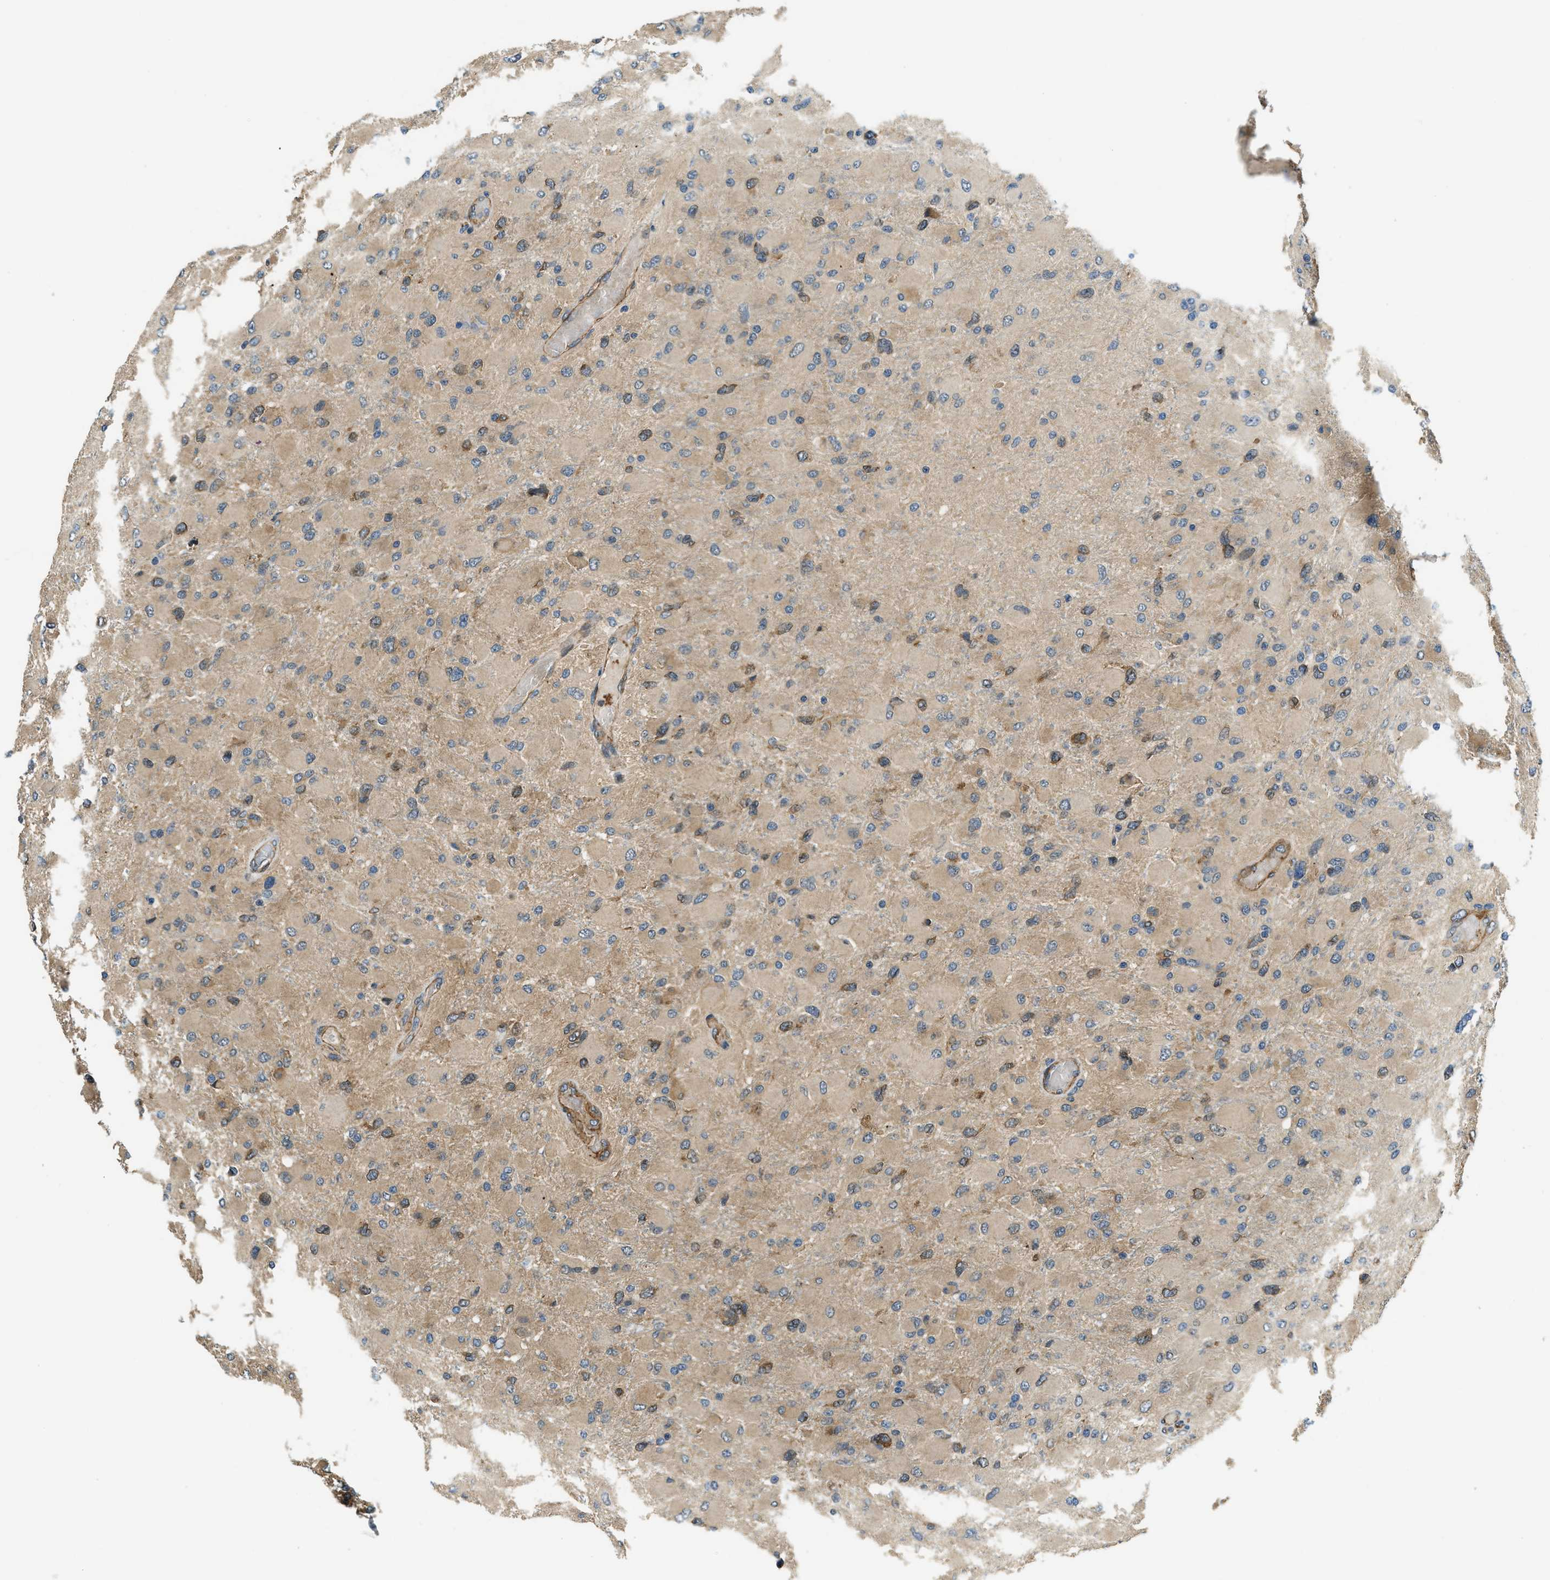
{"staining": {"intensity": "moderate", "quantity": "25%-75%", "location": "cytoplasmic/membranous"}, "tissue": "glioma", "cell_type": "Tumor cells", "image_type": "cancer", "snomed": [{"axis": "morphology", "description": "Glioma, malignant, High grade"}, {"axis": "topography", "description": "Cerebral cortex"}], "caption": "The immunohistochemical stain shows moderate cytoplasmic/membranous positivity in tumor cells of malignant glioma (high-grade) tissue.", "gene": "CGN", "patient": {"sex": "female", "age": 36}}